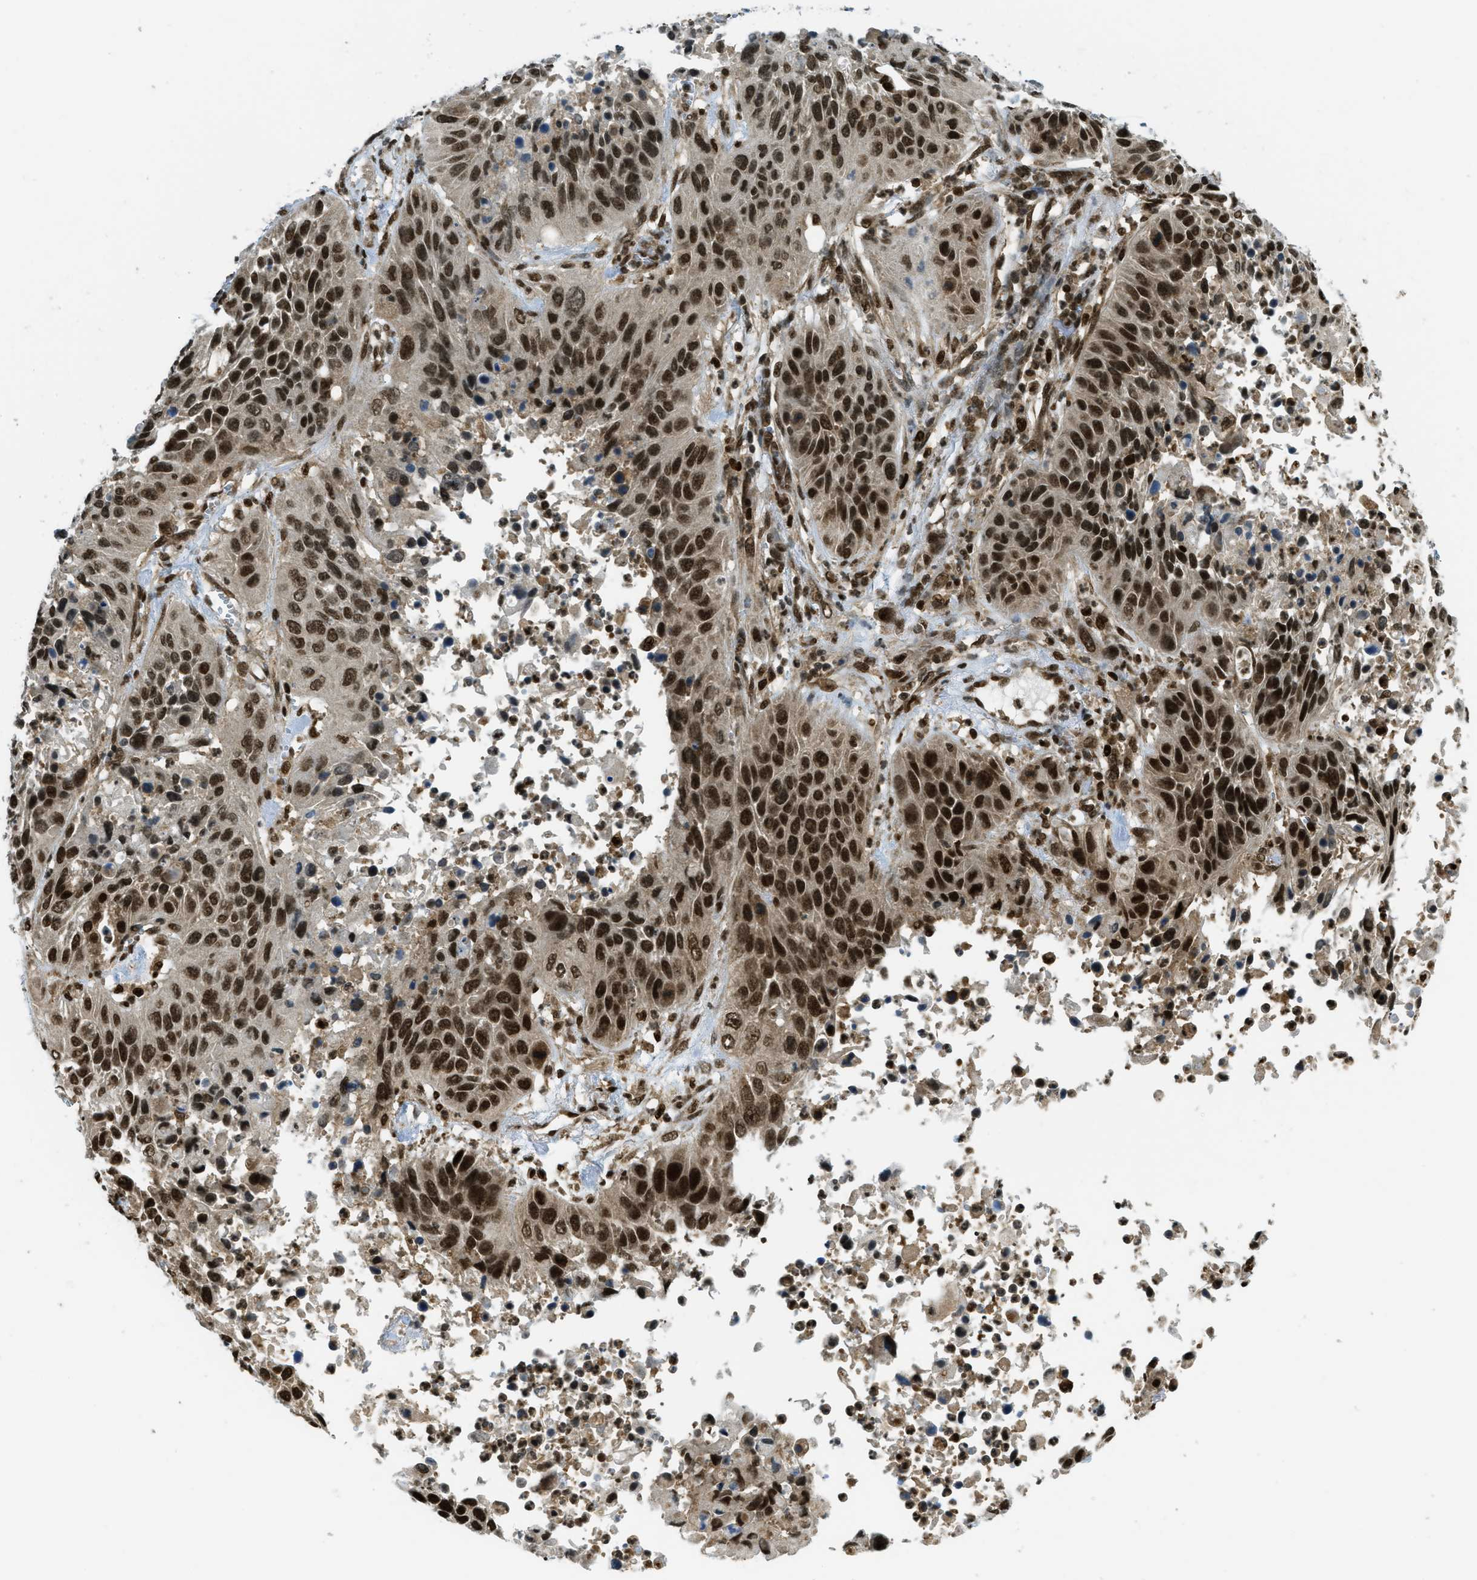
{"staining": {"intensity": "strong", "quantity": ">75%", "location": "nuclear"}, "tissue": "lung cancer", "cell_type": "Tumor cells", "image_type": "cancer", "snomed": [{"axis": "morphology", "description": "Squamous cell carcinoma, NOS"}, {"axis": "topography", "description": "Lung"}], "caption": "A high amount of strong nuclear positivity is identified in approximately >75% of tumor cells in lung cancer (squamous cell carcinoma) tissue.", "gene": "TNPO1", "patient": {"sex": "female", "age": 76}}